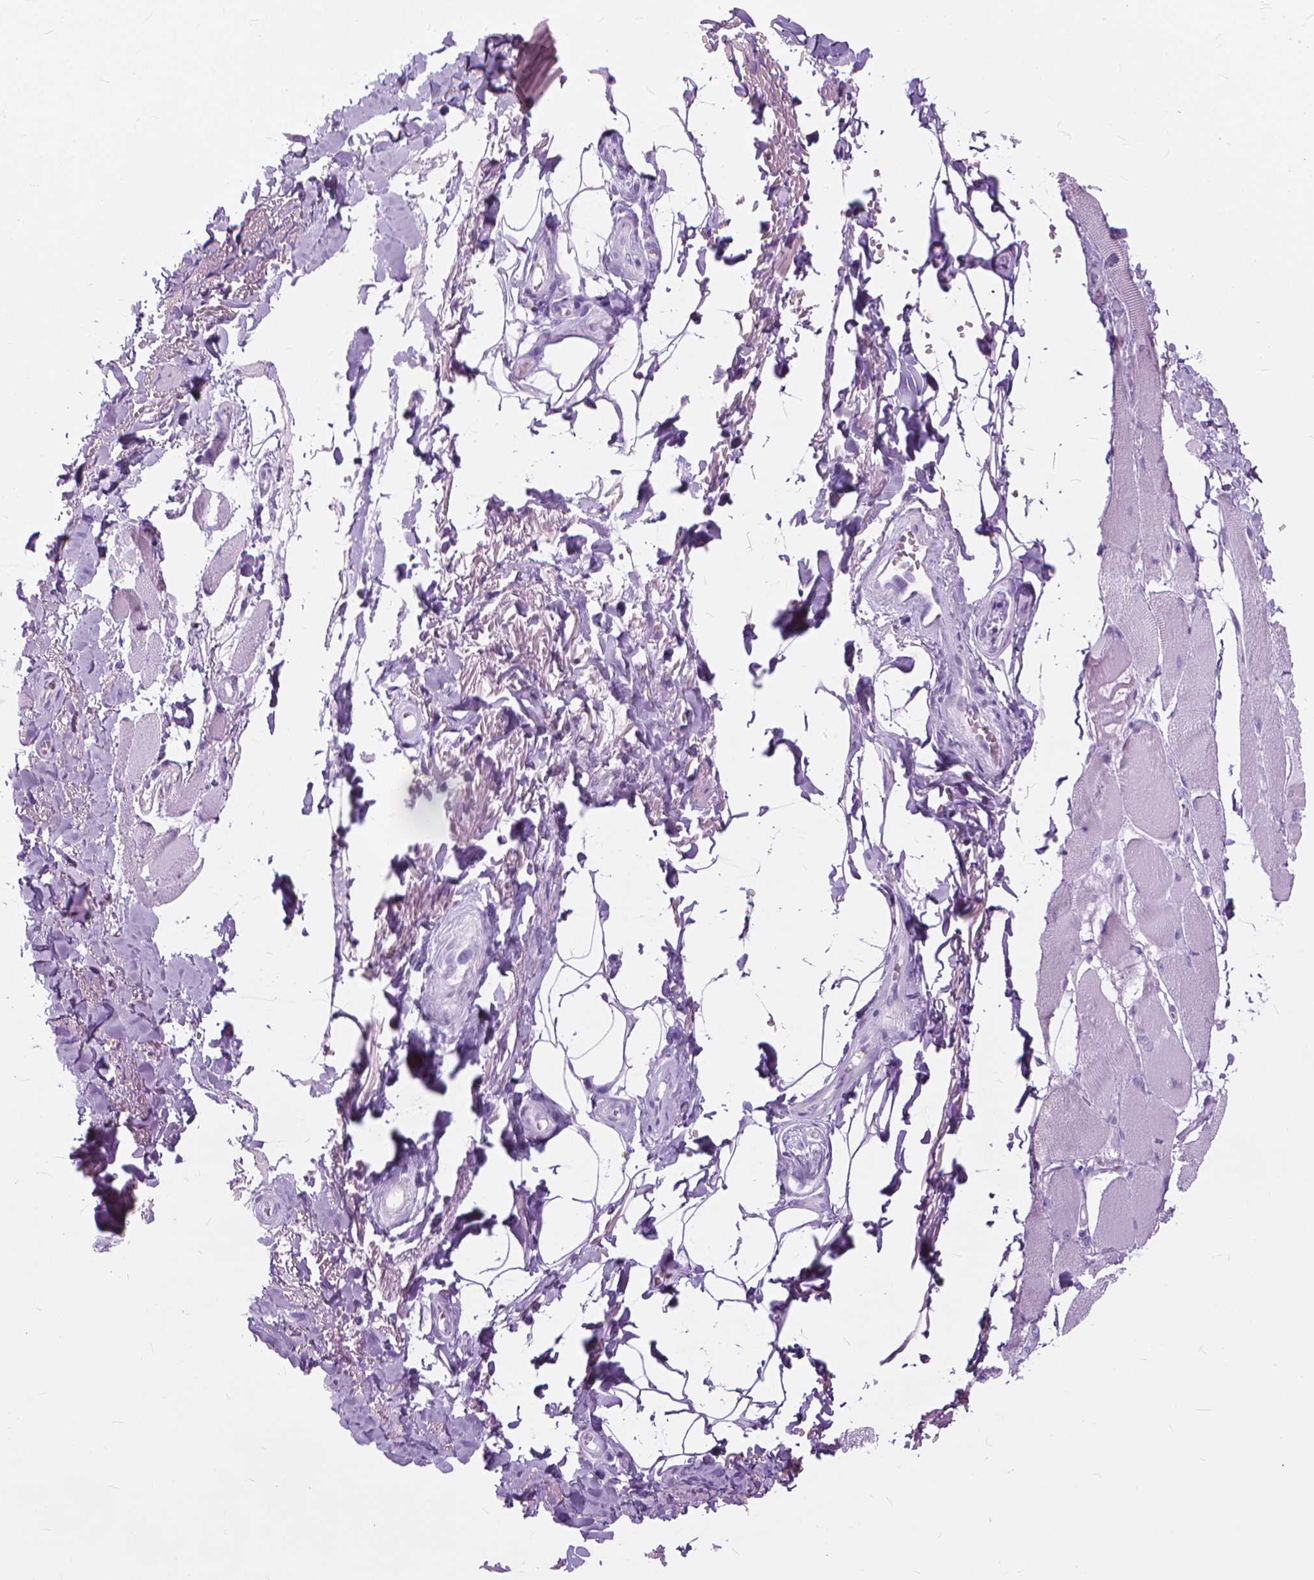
{"staining": {"intensity": "negative", "quantity": "none", "location": "none"}, "tissue": "skeletal muscle", "cell_type": "Myocytes", "image_type": "normal", "snomed": [{"axis": "morphology", "description": "Normal tissue, NOS"}, {"axis": "topography", "description": "Skeletal muscle"}, {"axis": "topography", "description": "Anal"}, {"axis": "topography", "description": "Peripheral nerve tissue"}], "caption": "DAB (3,3'-diaminobenzidine) immunohistochemical staining of unremarkable human skeletal muscle displays no significant staining in myocytes.", "gene": "HTR2B", "patient": {"sex": "male", "age": 53}}